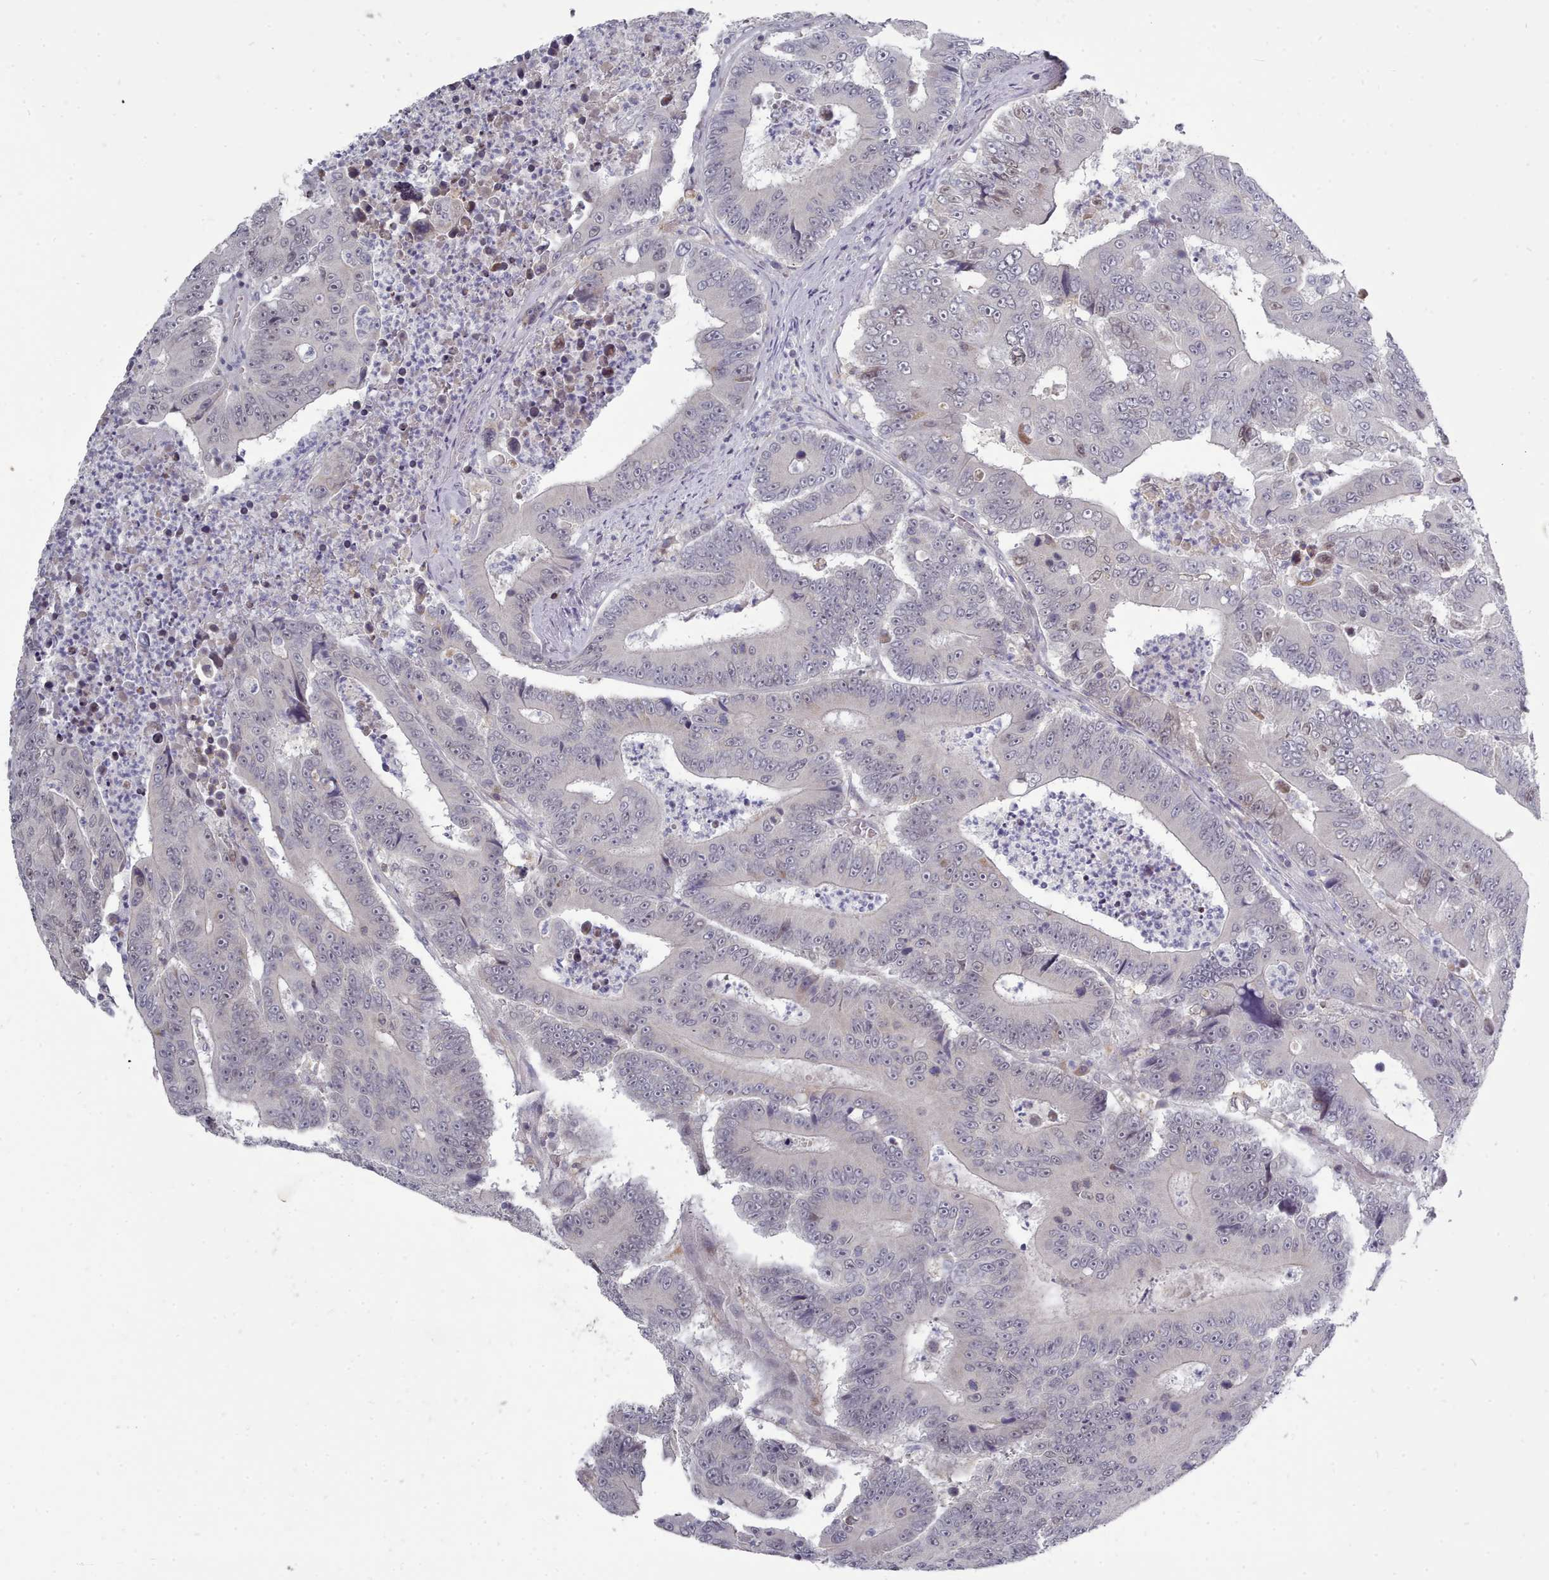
{"staining": {"intensity": "negative", "quantity": "none", "location": "none"}, "tissue": "colorectal cancer", "cell_type": "Tumor cells", "image_type": "cancer", "snomed": [{"axis": "morphology", "description": "Adenocarcinoma, NOS"}, {"axis": "topography", "description": "Colon"}], "caption": "Histopathology image shows no protein staining in tumor cells of colorectal adenocarcinoma tissue.", "gene": "GINS1", "patient": {"sex": "male", "age": 83}}